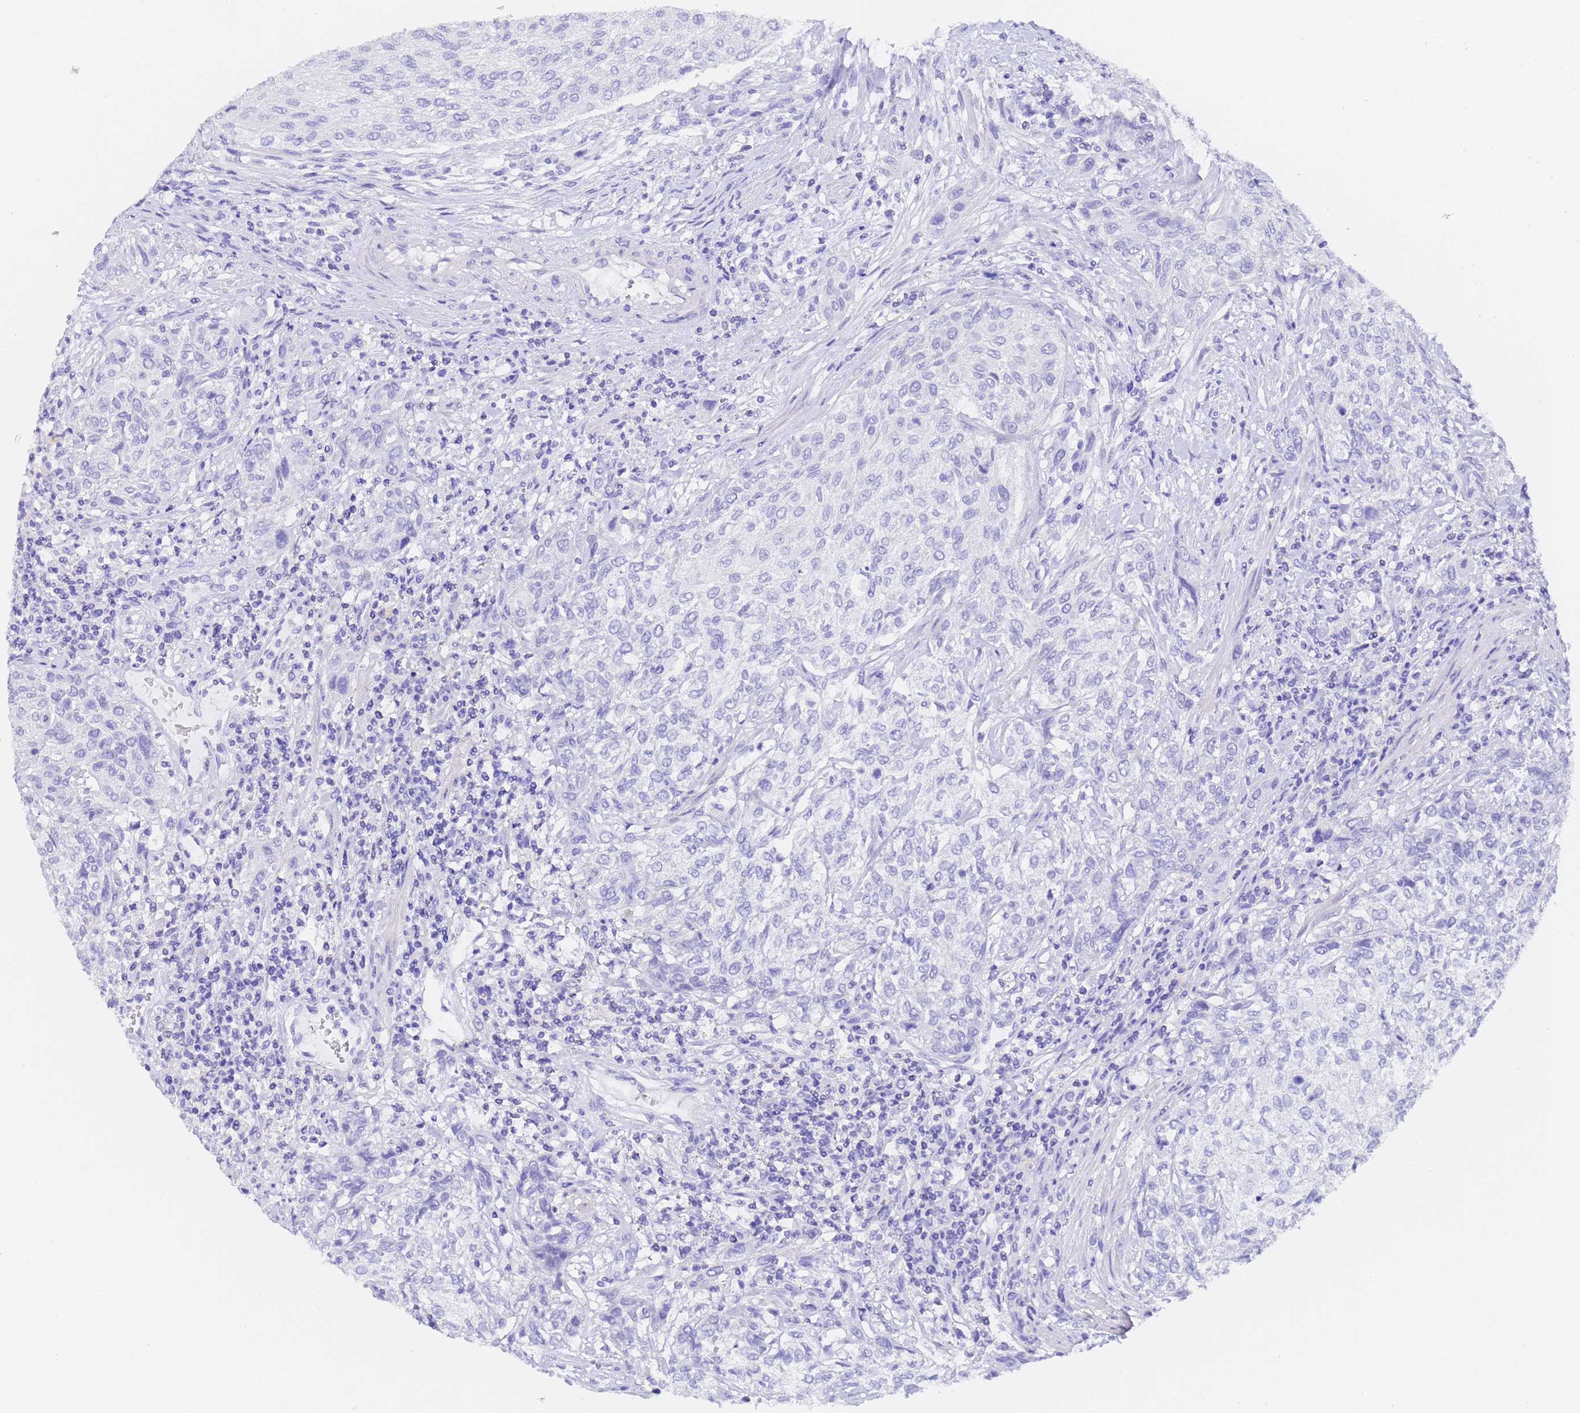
{"staining": {"intensity": "negative", "quantity": "none", "location": "none"}, "tissue": "urothelial cancer", "cell_type": "Tumor cells", "image_type": "cancer", "snomed": [{"axis": "morphology", "description": "Normal tissue, NOS"}, {"axis": "morphology", "description": "Urothelial carcinoma, NOS"}, {"axis": "topography", "description": "Urinary bladder"}, {"axis": "topography", "description": "Peripheral nerve tissue"}], "caption": "This is an immunohistochemistry (IHC) image of human urothelial cancer. There is no expression in tumor cells.", "gene": "GABRA1", "patient": {"sex": "male", "age": 35}}